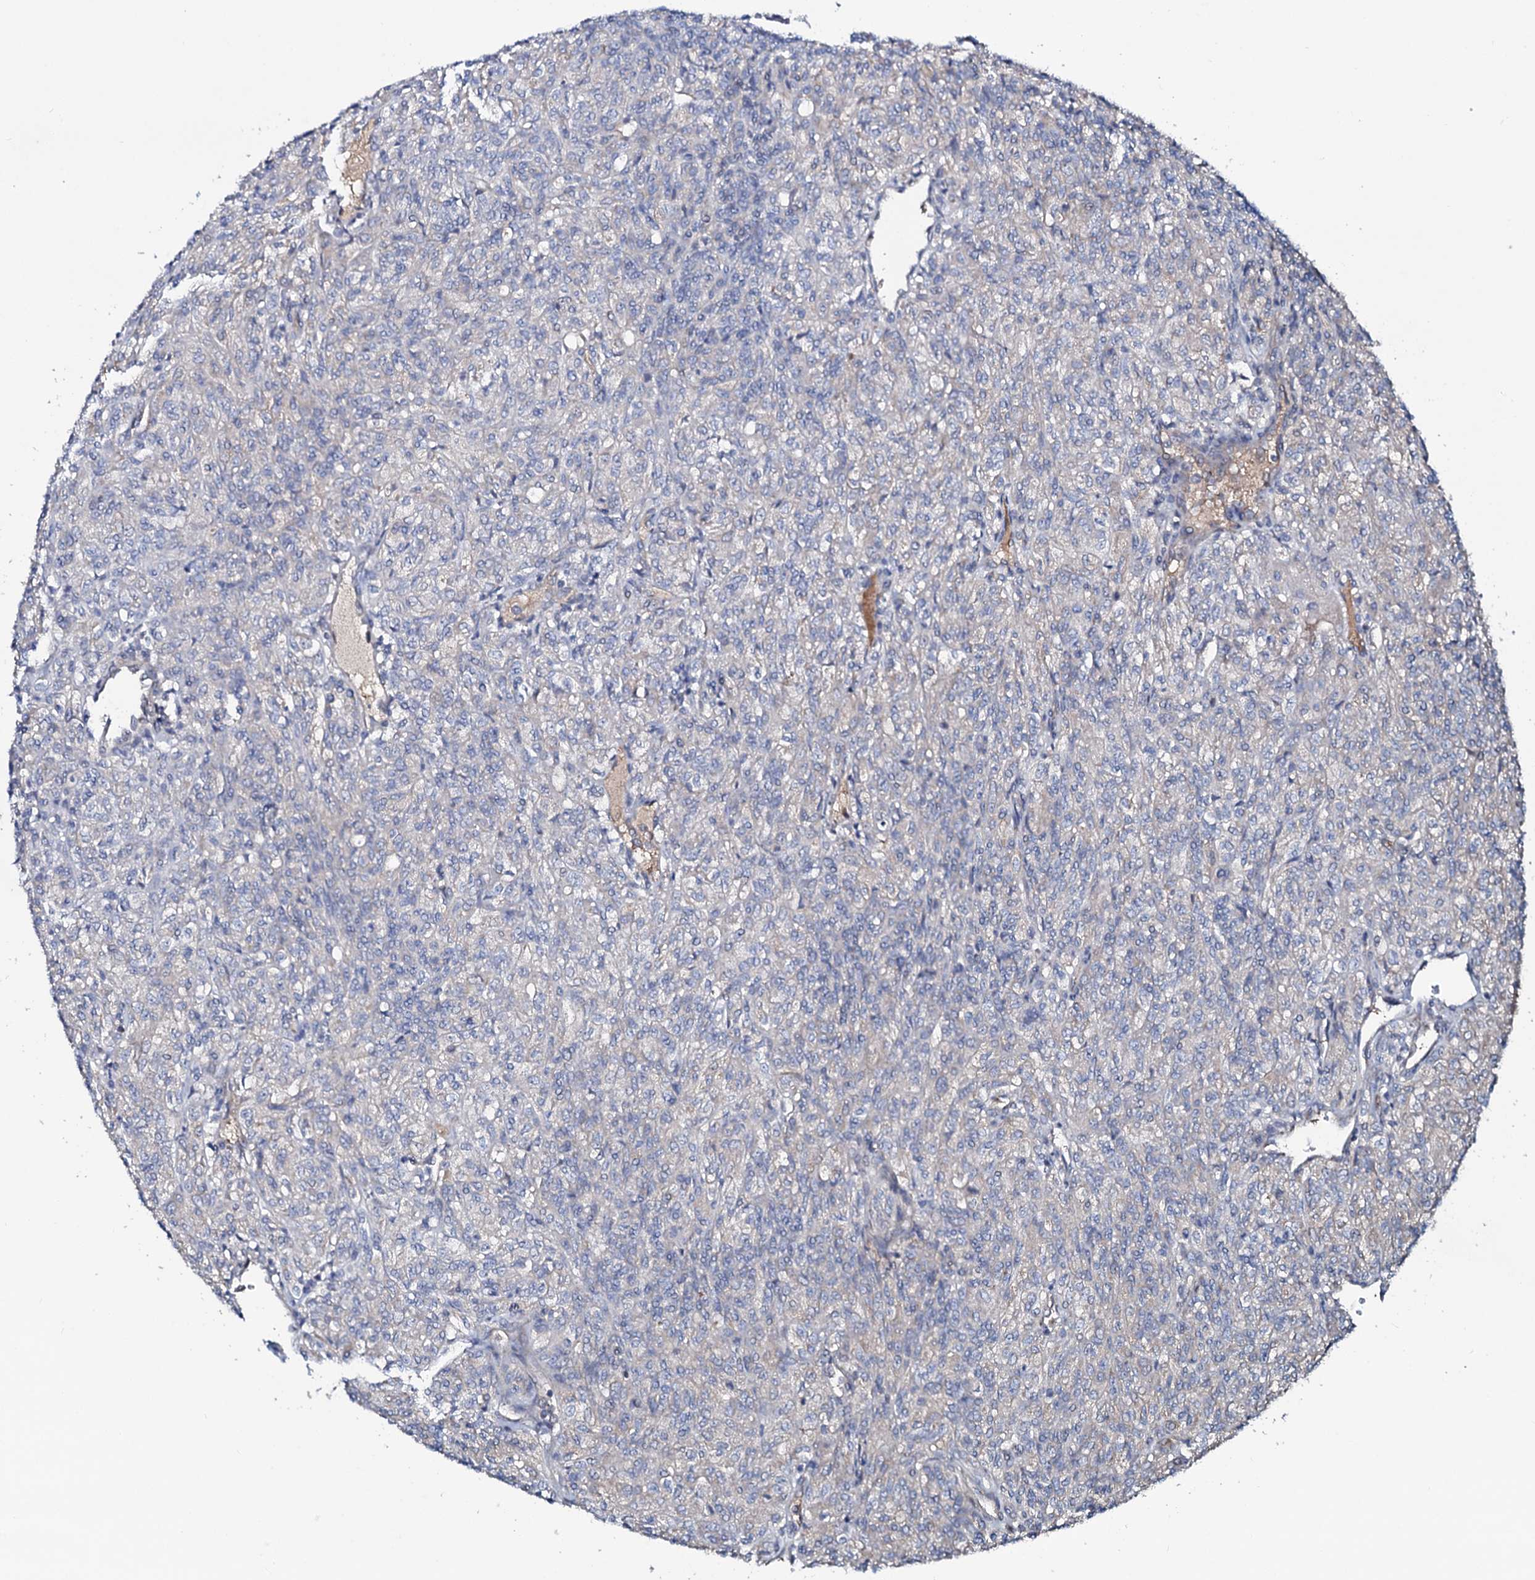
{"staining": {"intensity": "negative", "quantity": "none", "location": "none"}, "tissue": "renal cancer", "cell_type": "Tumor cells", "image_type": "cancer", "snomed": [{"axis": "morphology", "description": "Adenocarcinoma, NOS"}, {"axis": "topography", "description": "Kidney"}], "caption": "Tumor cells are negative for protein expression in human renal cancer (adenocarcinoma).", "gene": "PPP1R3D", "patient": {"sex": "male", "age": 77}}